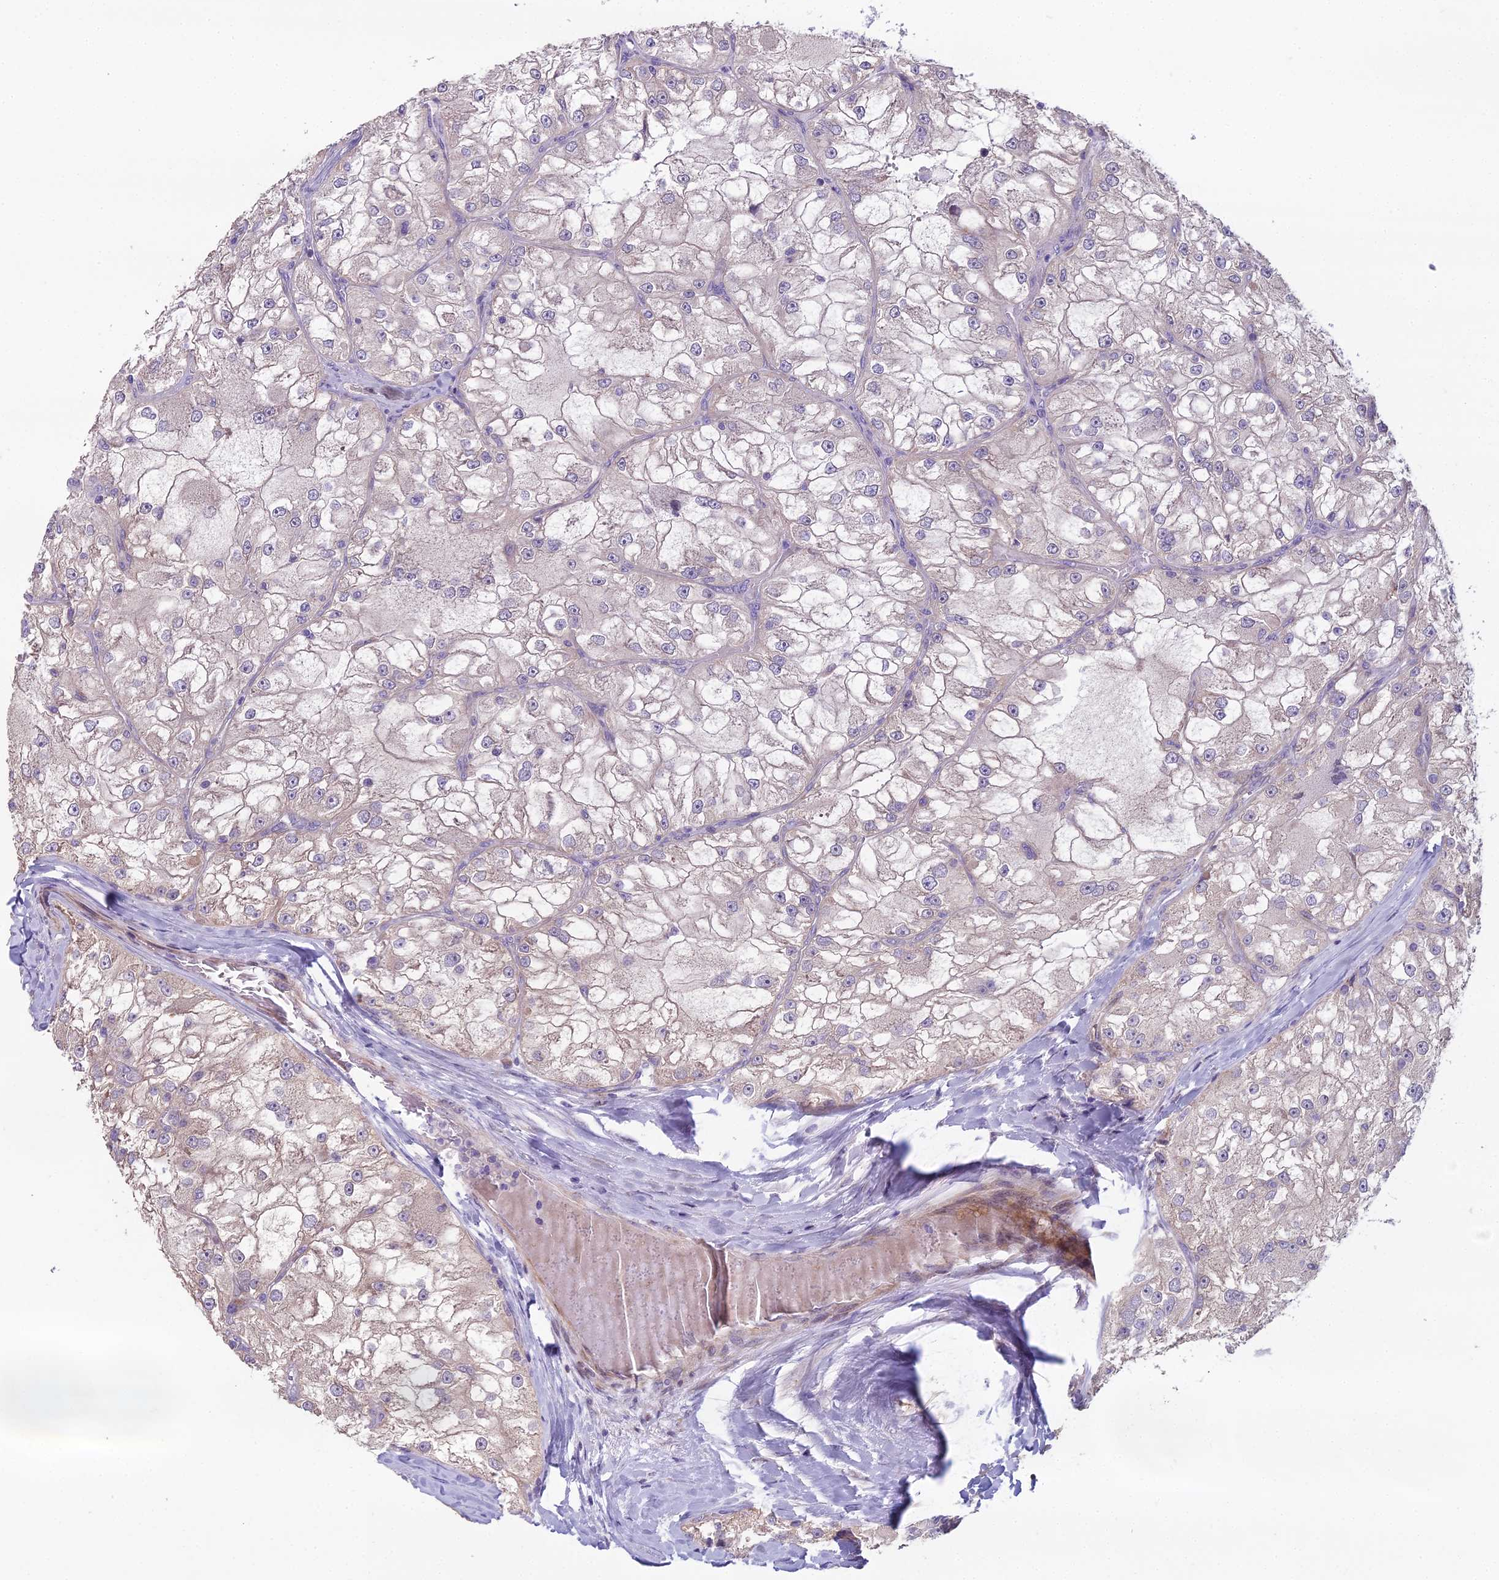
{"staining": {"intensity": "negative", "quantity": "none", "location": "none"}, "tissue": "renal cancer", "cell_type": "Tumor cells", "image_type": "cancer", "snomed": [{"axis": "morphology", "description": "Adenocarcinoma, NOS"}, {"axis": "topography", "description": "Kidney"}], "caption": "Tumor cells show no significant positivity in renal cancer.", "gene": "DUS2", "patient": {"sex": "female", "age": 72}}